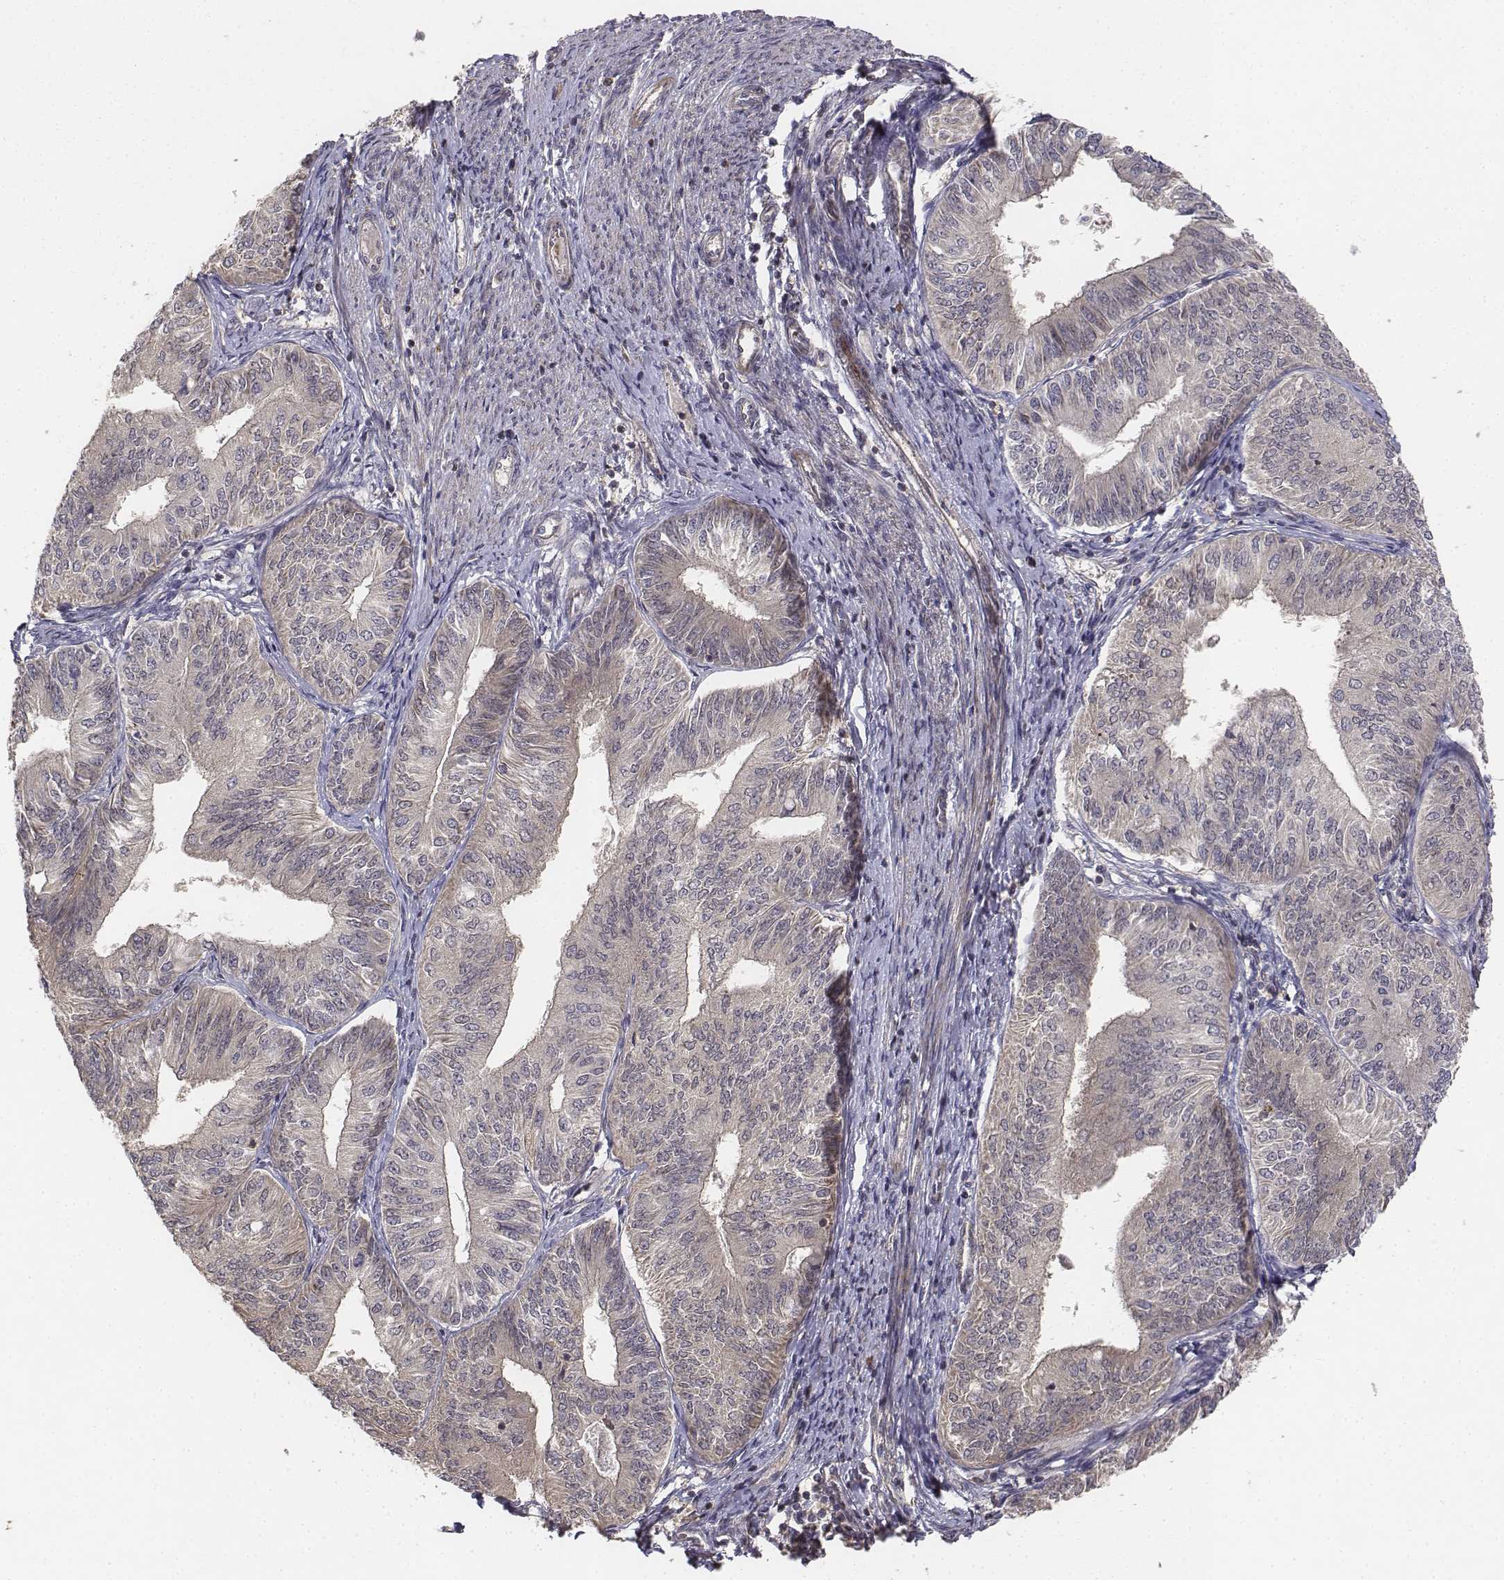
{"staining": {"intensity": "weak", "quantity": "<25%", "location": "cytoplasmic/membranous"}, "tissue": "endometrial cancer", "cell_type": "Tumor cells", "image_type": "cancer", "snomed": [{"axis": "morphology", "description": "Adenocarcinoma, NOS"}, {"axis": "topography", "description": "Endometrium"}], "caption": "Immunohistochemistry of human endometrial cancer shows no expression in tumor cells.", "gene": "FBXO21", "patient": {"sex": "female", "age": 58}}